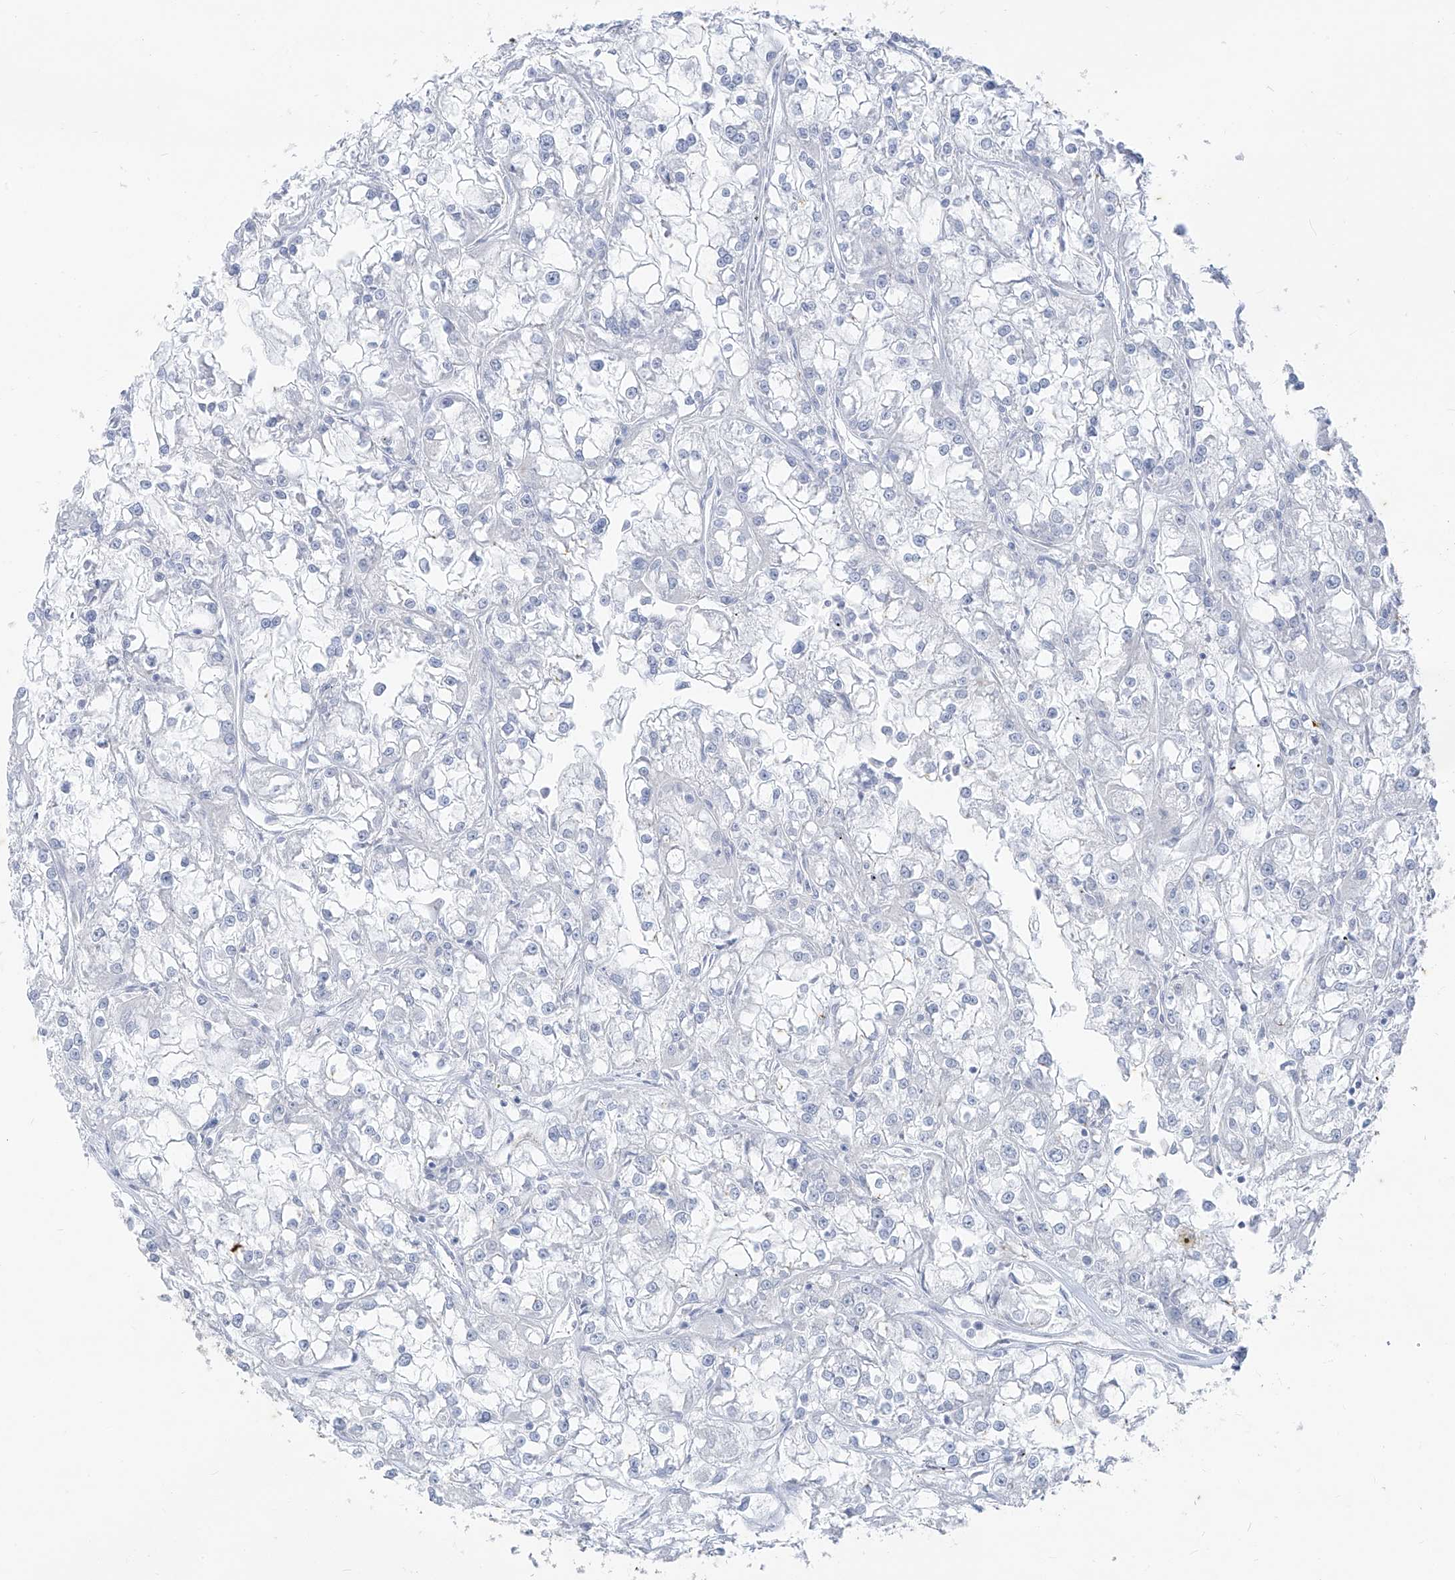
{"staining": {"intensity": "negative", "quantity": "none", "location": "none"}, "tissue": "renal cancer", "cell_type": "Tumor cells", "image_type": "cancer", "snomed": [{"axis": "morphology", "description": "Adenocarcinoma, NOS"}, {"axis": "topography", "description": "Kidney"}], "caption": "Human renal cancer (adenocarcinoma) stained for a protein using immunohistochemistry demonstrates no positivity in tumor cells.", "gene": "CX3CR1", "patient": {"sex": "female", "age": 52}}